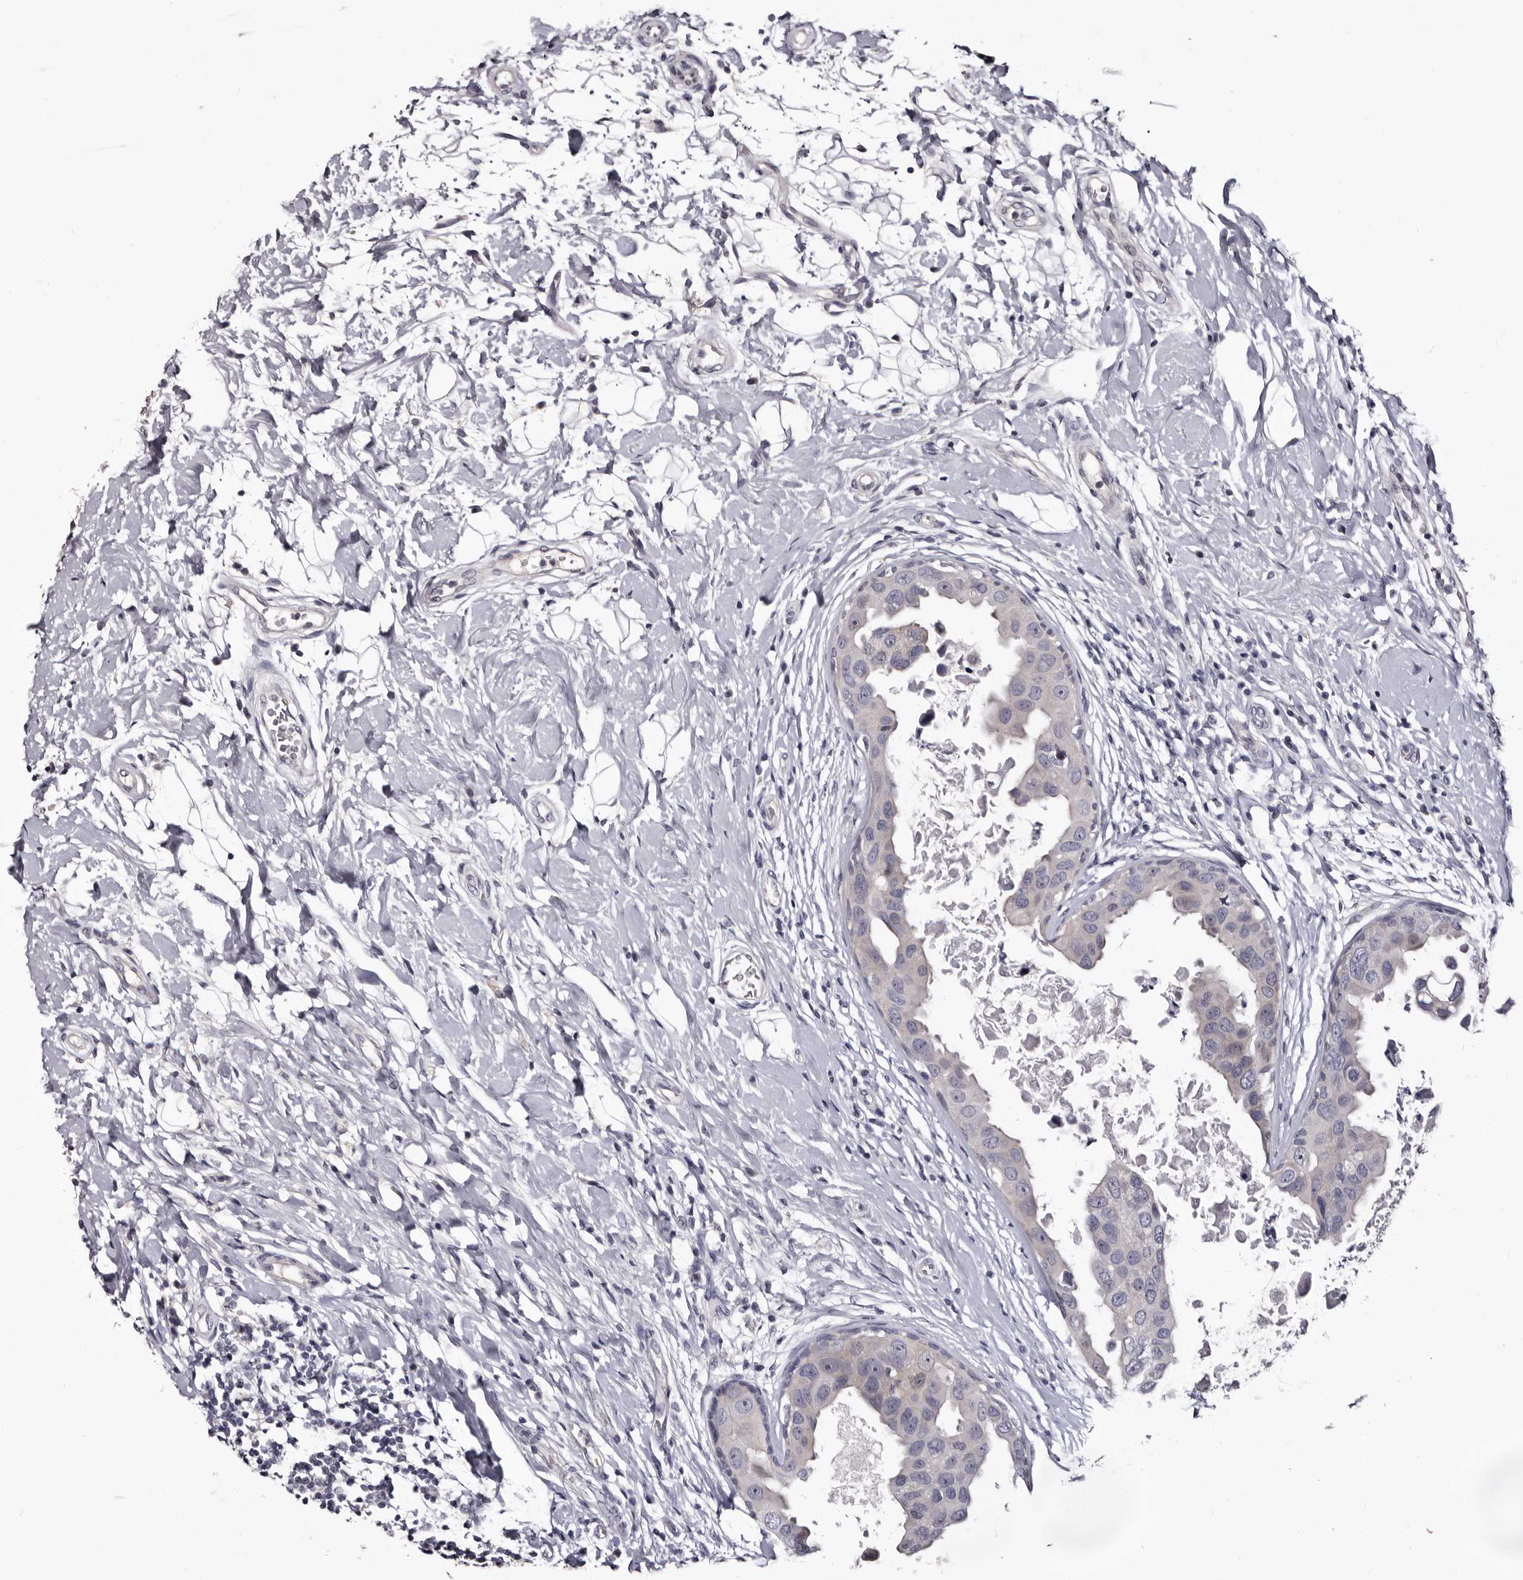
{"staining": {"intensity": "negative", "quantity": "none", "location": "none"}, "tissue": "breast cancer", "cell_type": "Tumor cells", "image_type": "cancer", "snomed": [{"axis": "morphology", "description": "Duct carcinoma"}, {"axis": "topography", "description": "Breast"}], "caption": "Photomicrograph shows no protein positivity in tumor cells of breast cancer tissue.", "gene": "BPGM", "patient": {"sex": "female", "age": 27}}